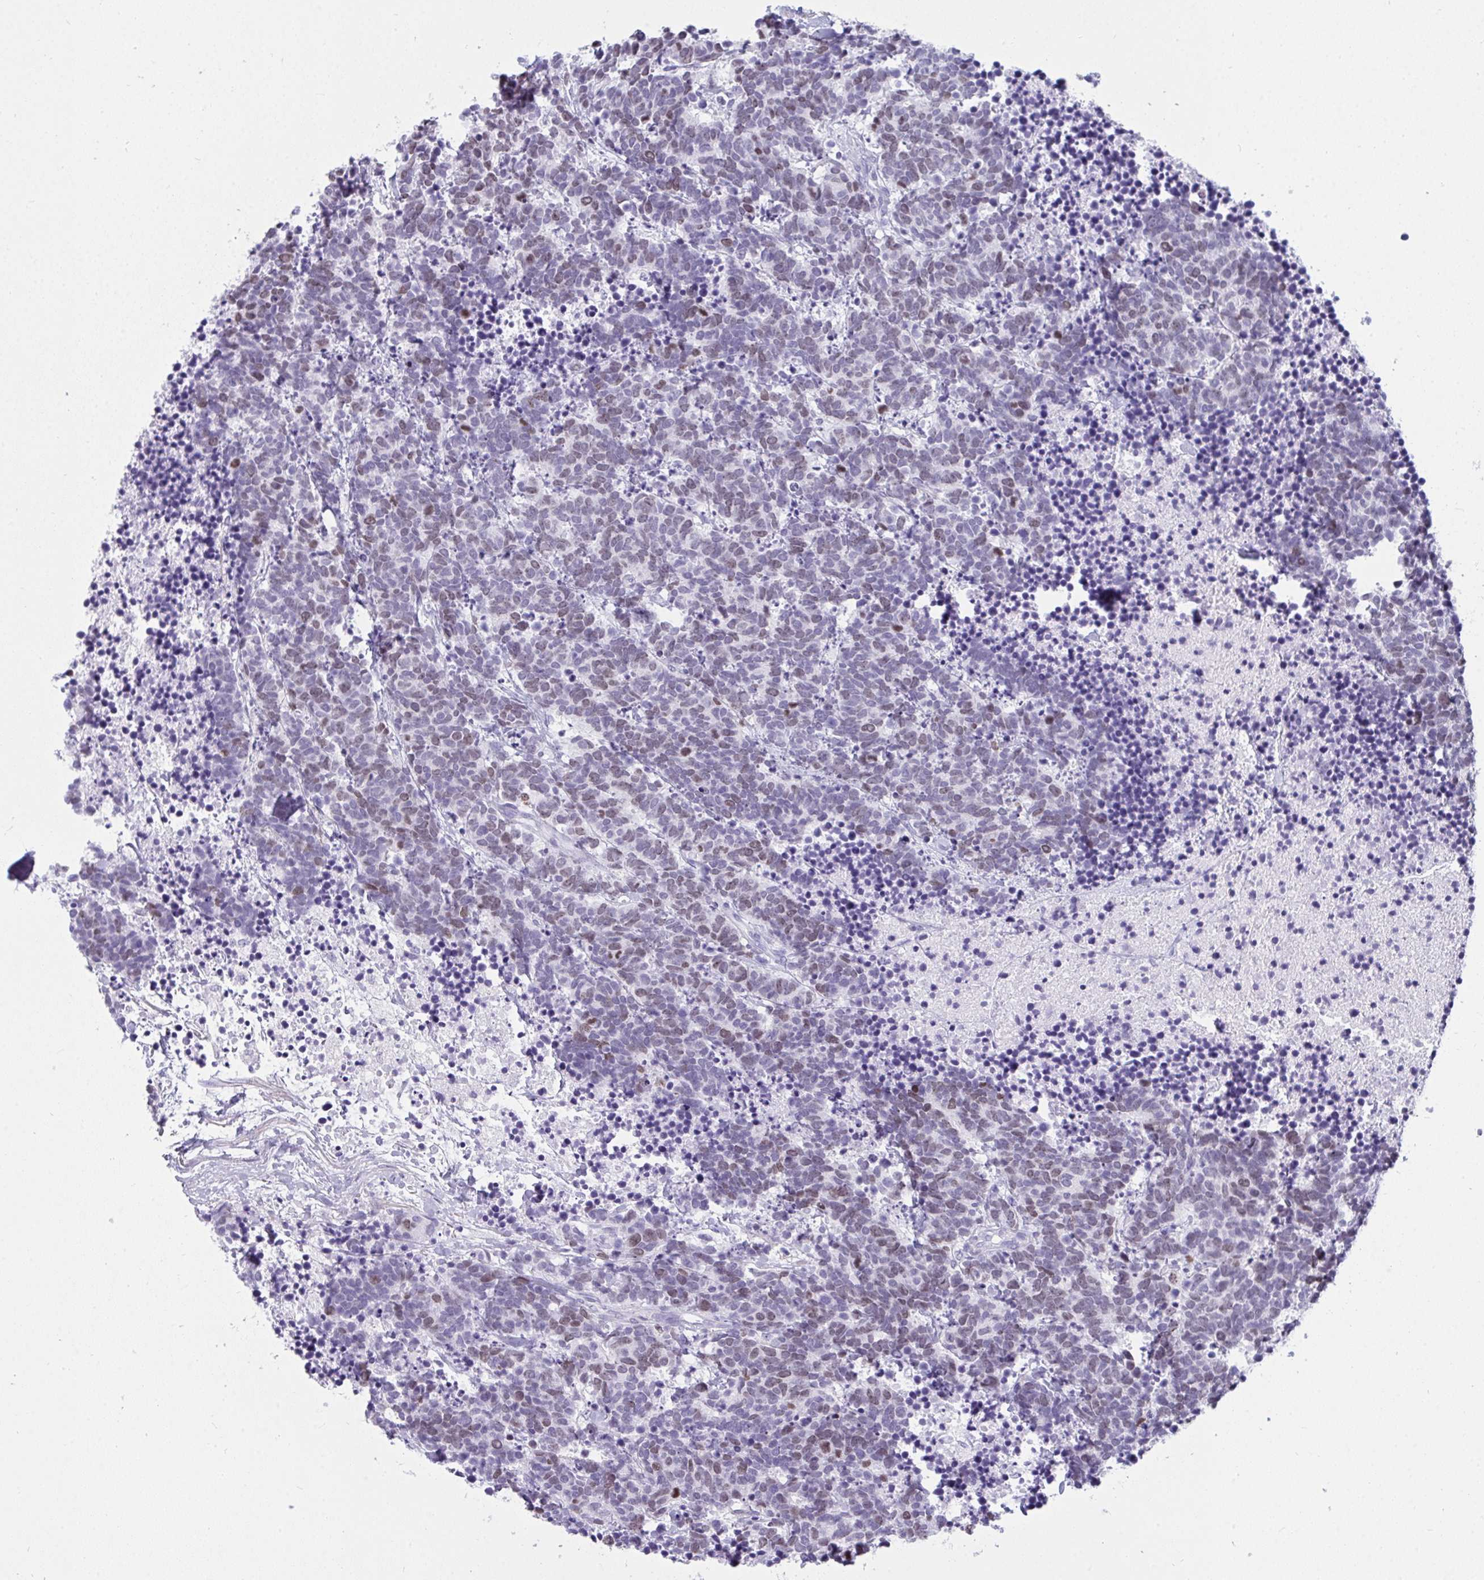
{"staining": {"intensity": "moderate", "quantity": "25%-75%", "location": "nuclear"}, "tissue": "carcinoid", "cell_type": "Tumor cells", "image_type": "cancer", "snomed": [{"axis": "morphology", "description": "Carcinoma, NOS"}, {"axis": "morphology", "description": "Carcinoid, malignant, NOS"}, {"axis": "topography", "description": "Prostate"}], "caption": "The photomicrograph shows staining of carcinoid (malignant), revealing moderate nuclear protein positivity (brown color) within tumor cells.", "gene": "SUZ12", "patient": {"sex": "male", "age": 57}}